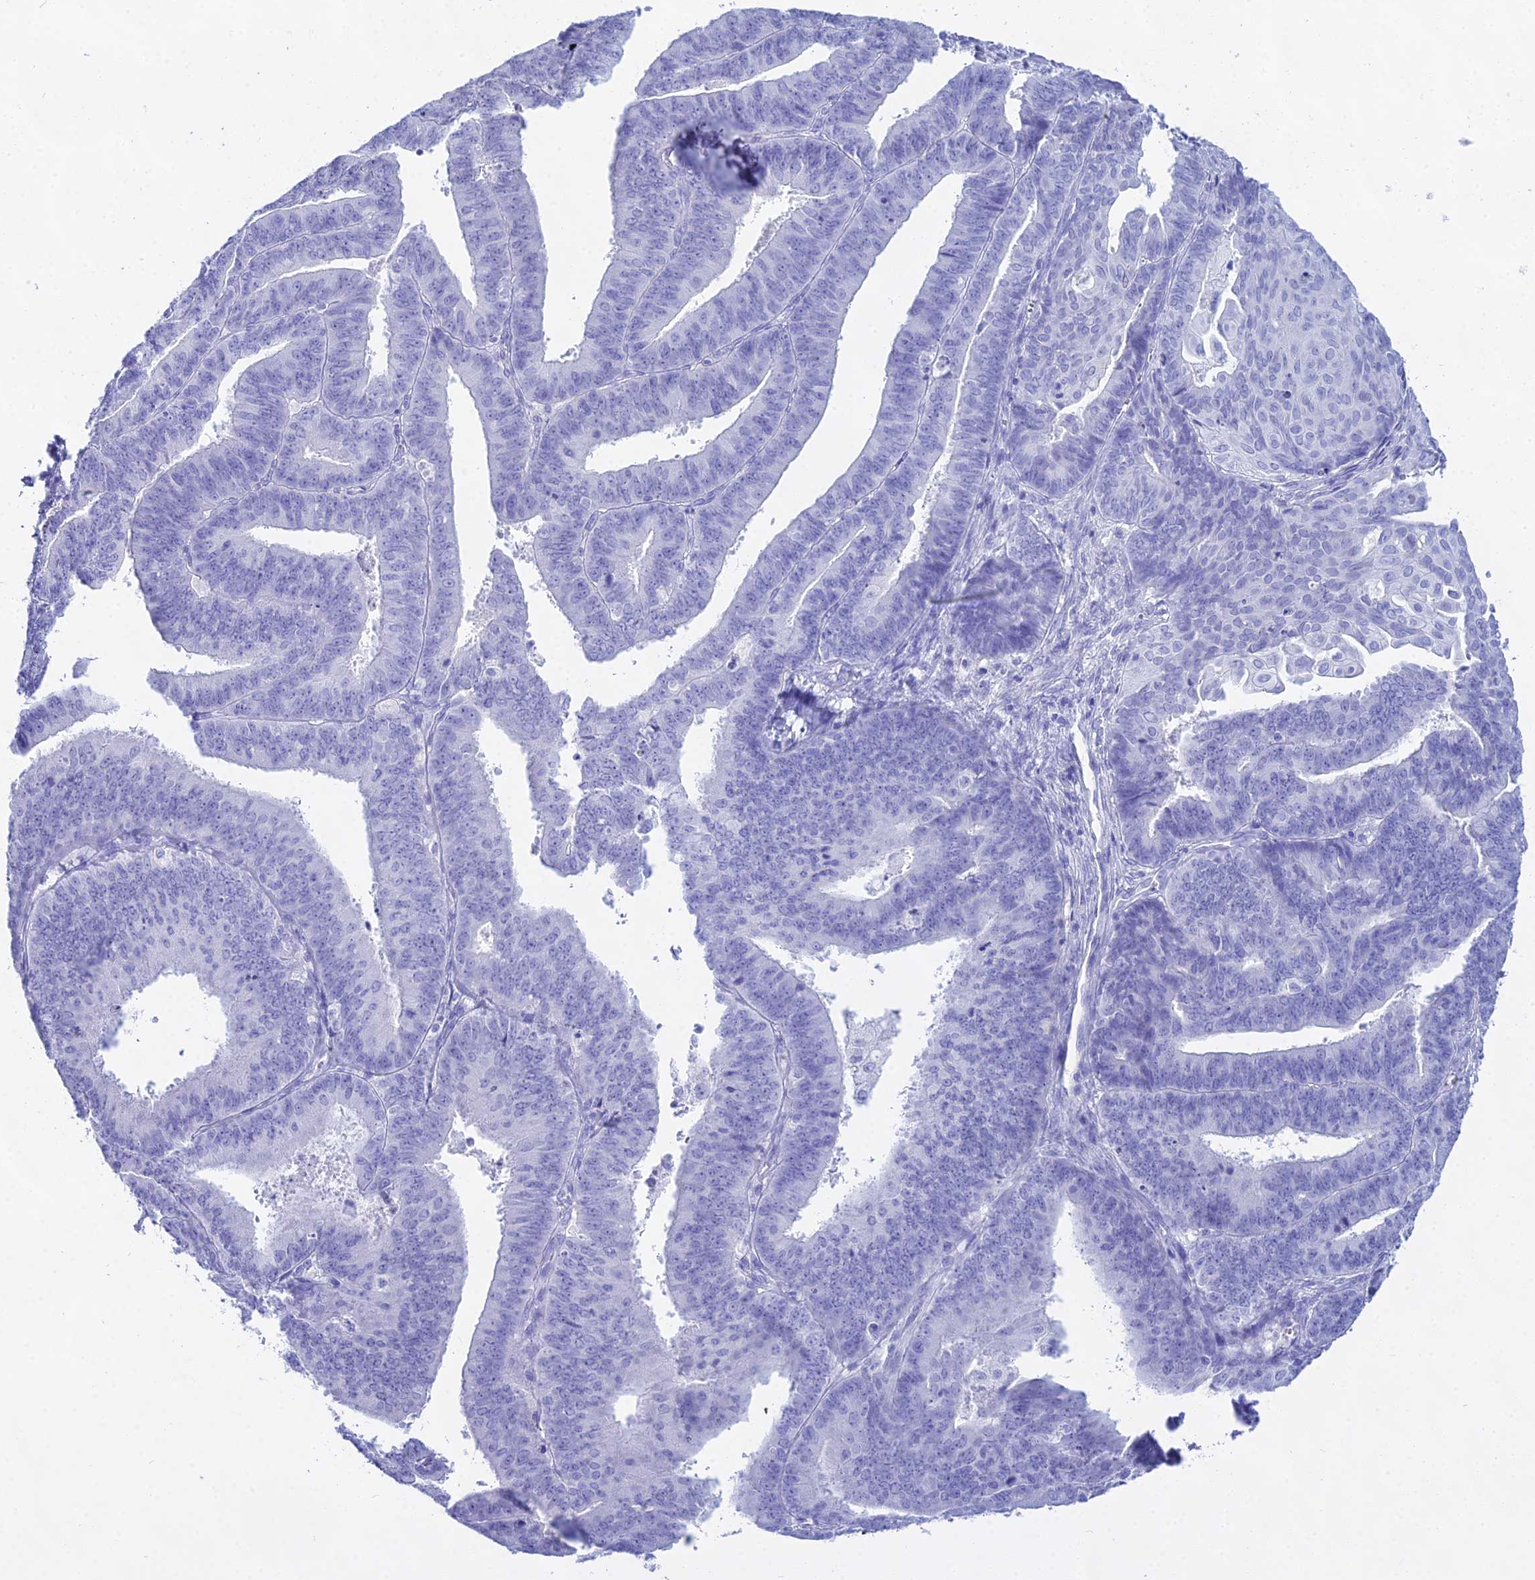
{"staining": {"intensity": "negative", "quantity": "none", "location": "none"}, "tissue": "endometrial cancer", "cell_type": "Tumor cells", "image_type": "cancer", "snomed": [{"axis": "morphology", "description": "Adenocarcinoma, NOS"}, {"axis": "topography", "description": "Endometrium"}], "caption": "There is no significant positivity in tumor cells of endometrial cancer.", "gene": "CGB2", "patient": {"sex": "female", "age": 73}}